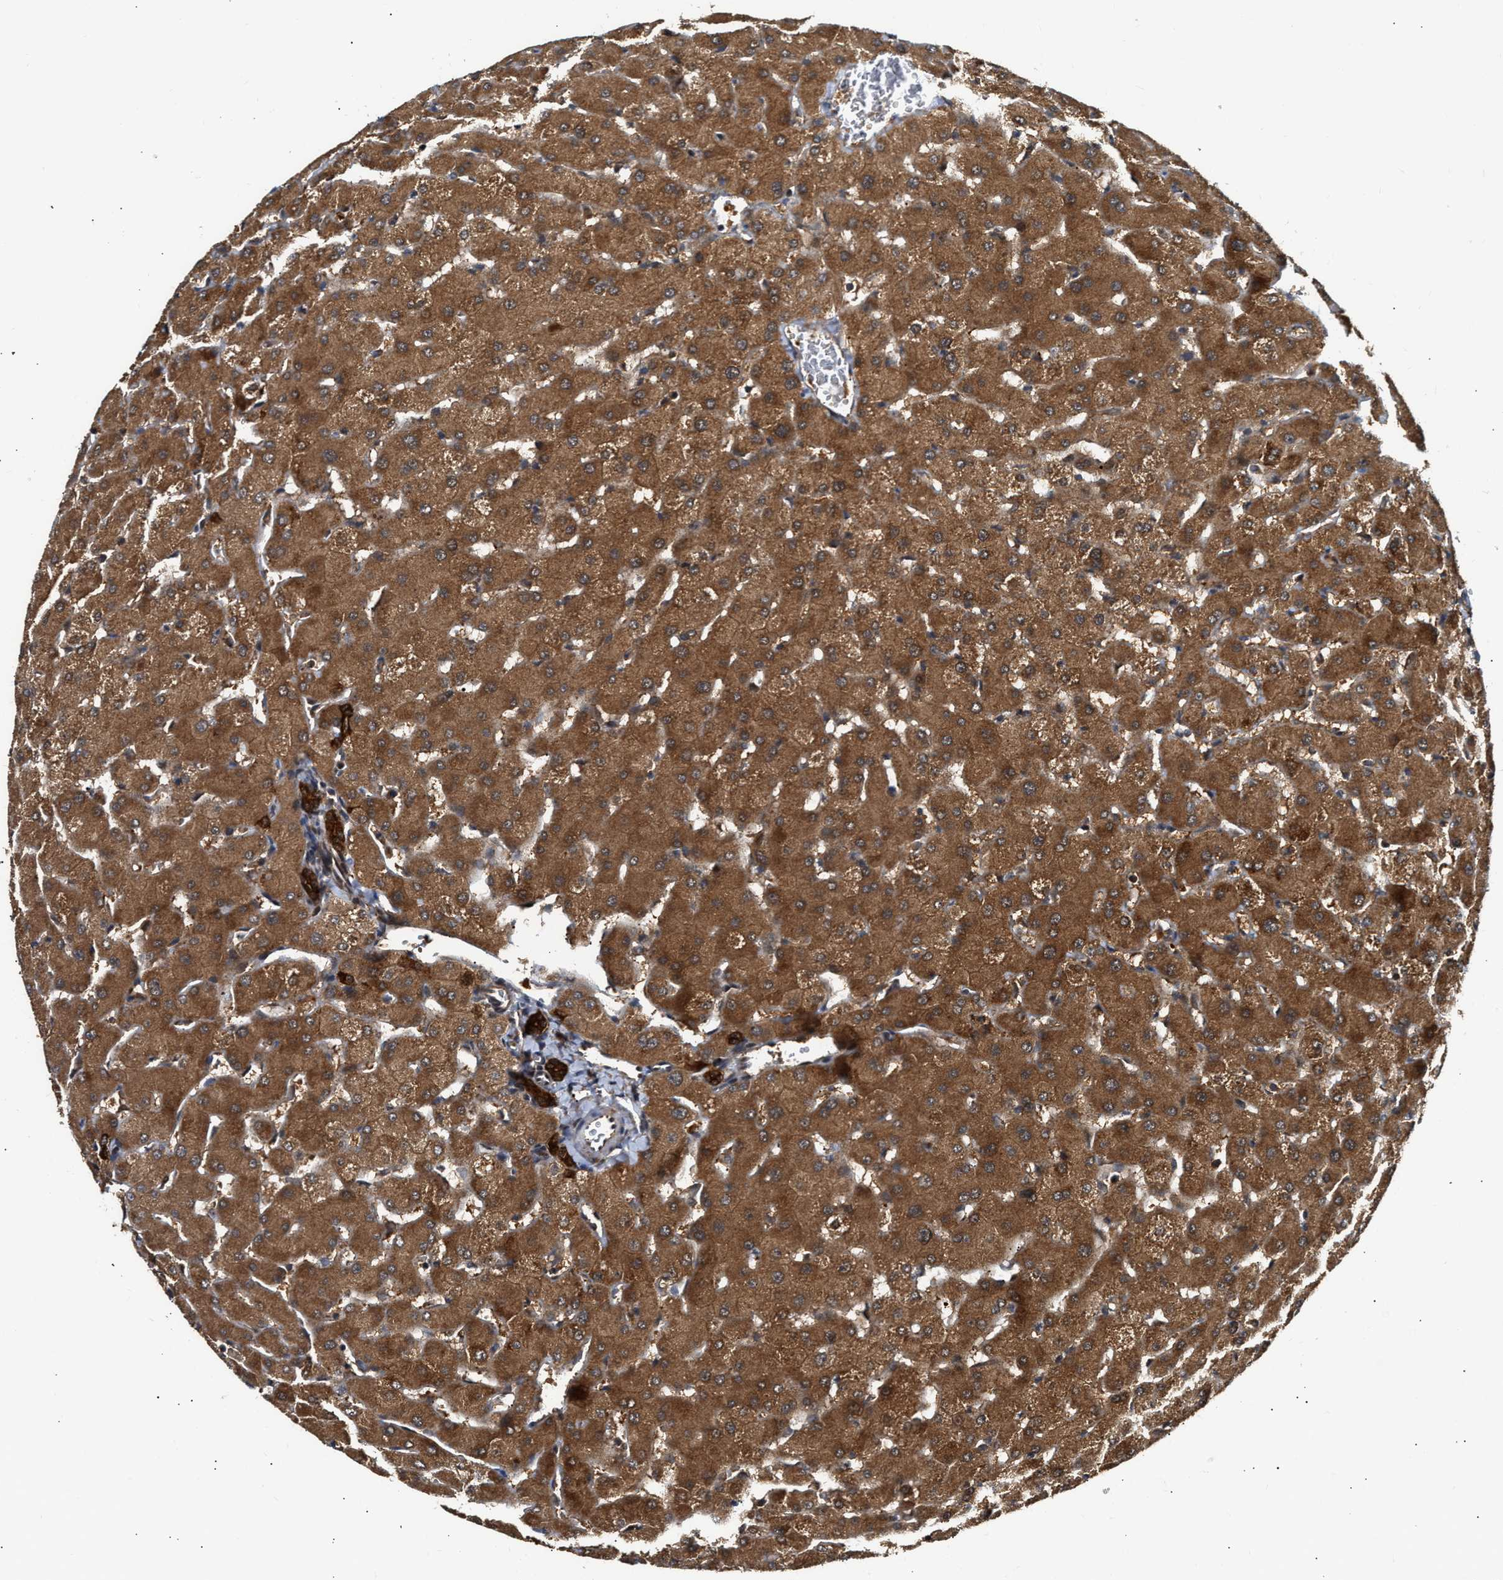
{"staining": {"intensity": "strong", "quantity": ">75%", "location": "cytoplasmic/membranous"}, "tissue": "liver", "cell_type": "Cholangiocytes", "image_type": "normal", "snomed": [{"axis": "morphology", "description": "Normal tissue, NOS"}, {"axis": "topography", "description": "Liver"}], "caption": "A brown stain labels strong cytoplasmic/membranous expression of a protein in cholangiocytes of normal liver. (DAB (3,3'-diaminobenzidine) = brown stain, brightfield microscopy at high magnification).", "gene": "EXTL2", "patient": {"sex": "female", "age": 63}}